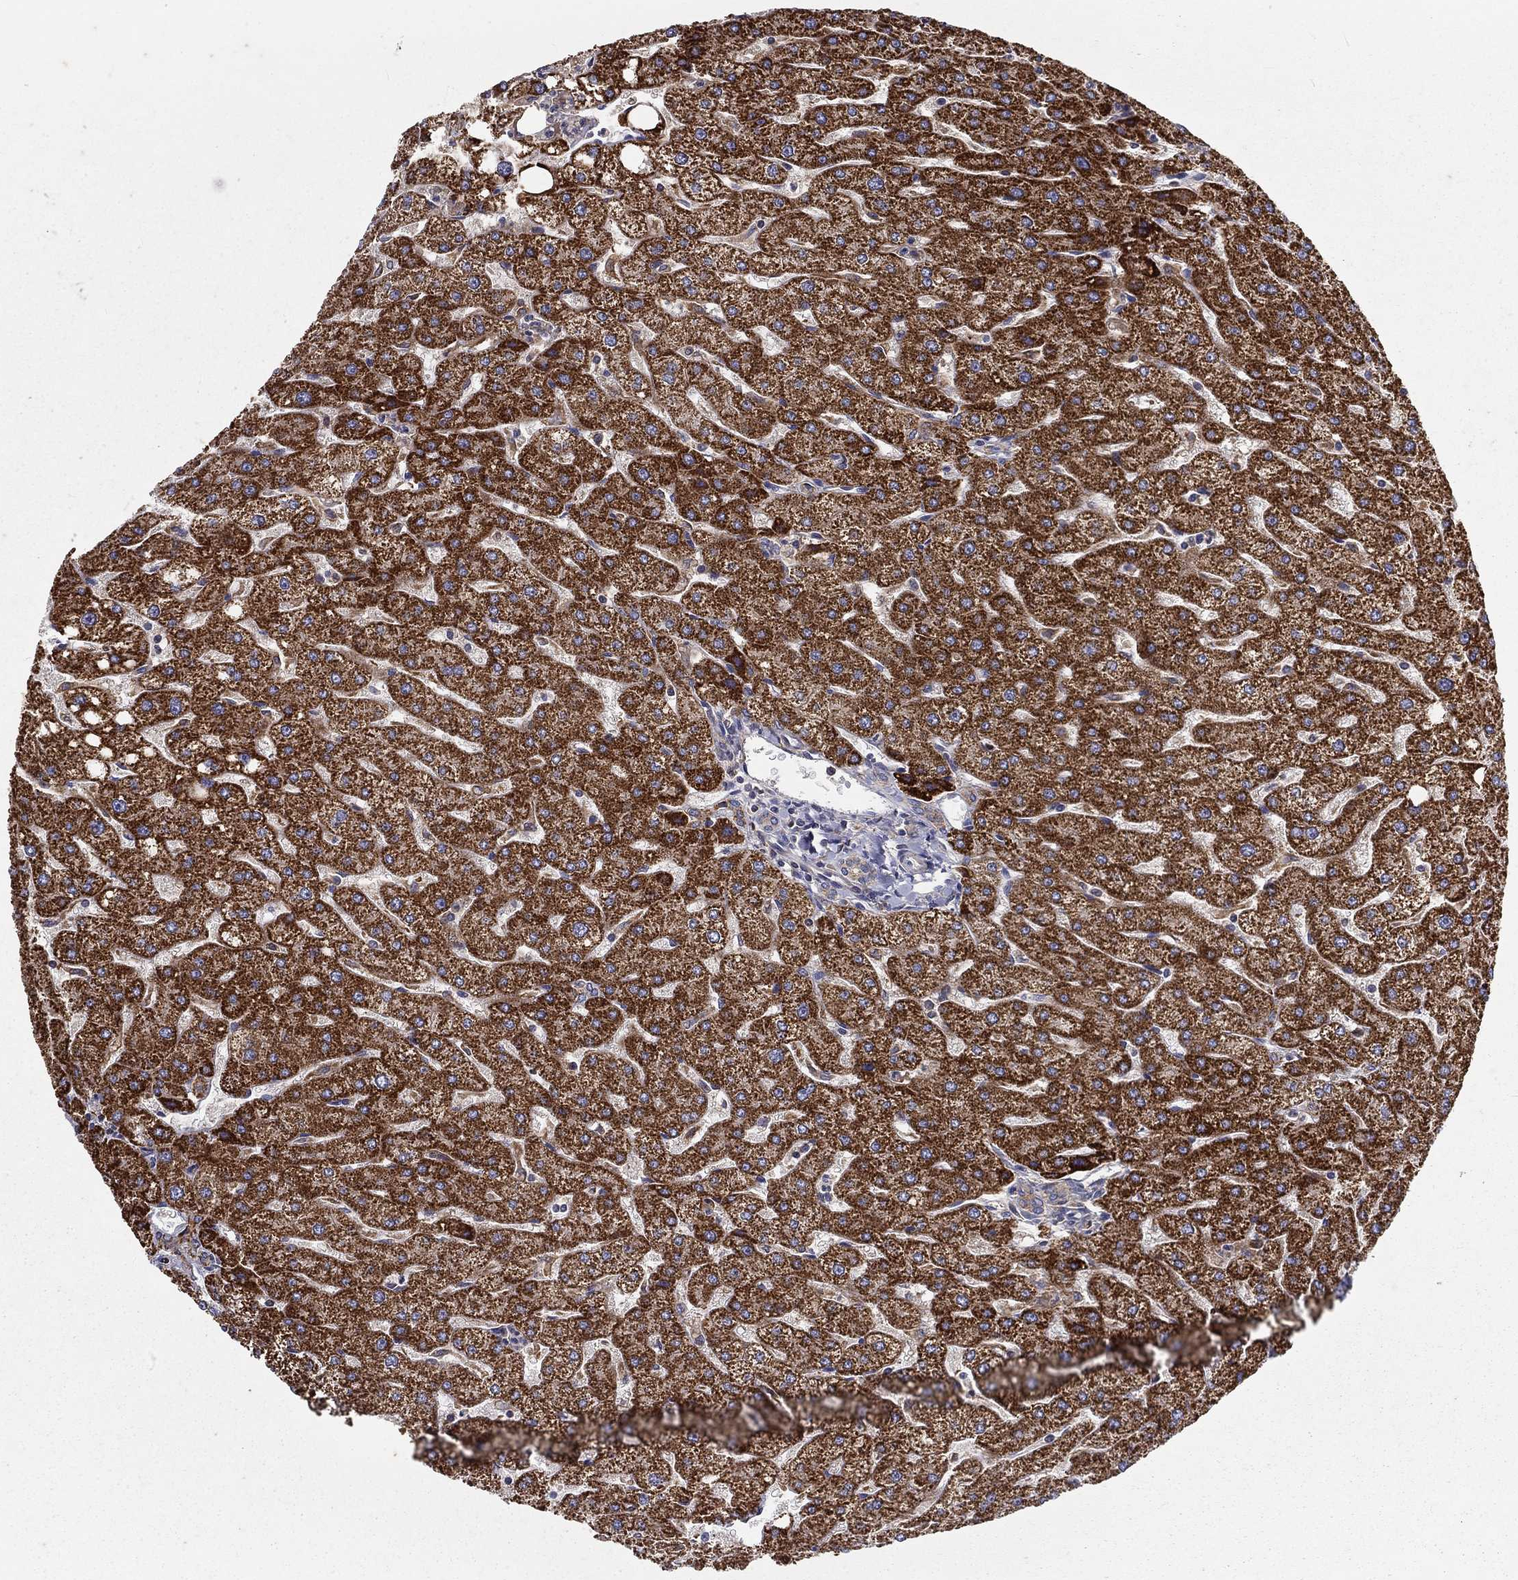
{"staining": {"intensity": "negative", "quantity": "none", "location": "none"}, "tissue": "liver", "cell_type": "Cholangiocytes", "image_type": "normal", "snomed": [{"axis": "morphology", "description": "Normal tissue, NOS"}, {"axis": "topography", "description": "Liver"}], "caption": "Liver stained for a protein using immunohistochemistry (IHC) shows no expression cholangiocytes.", "gene": "ALDH4A1", "patient": {"sex": "male", "age": 67}}